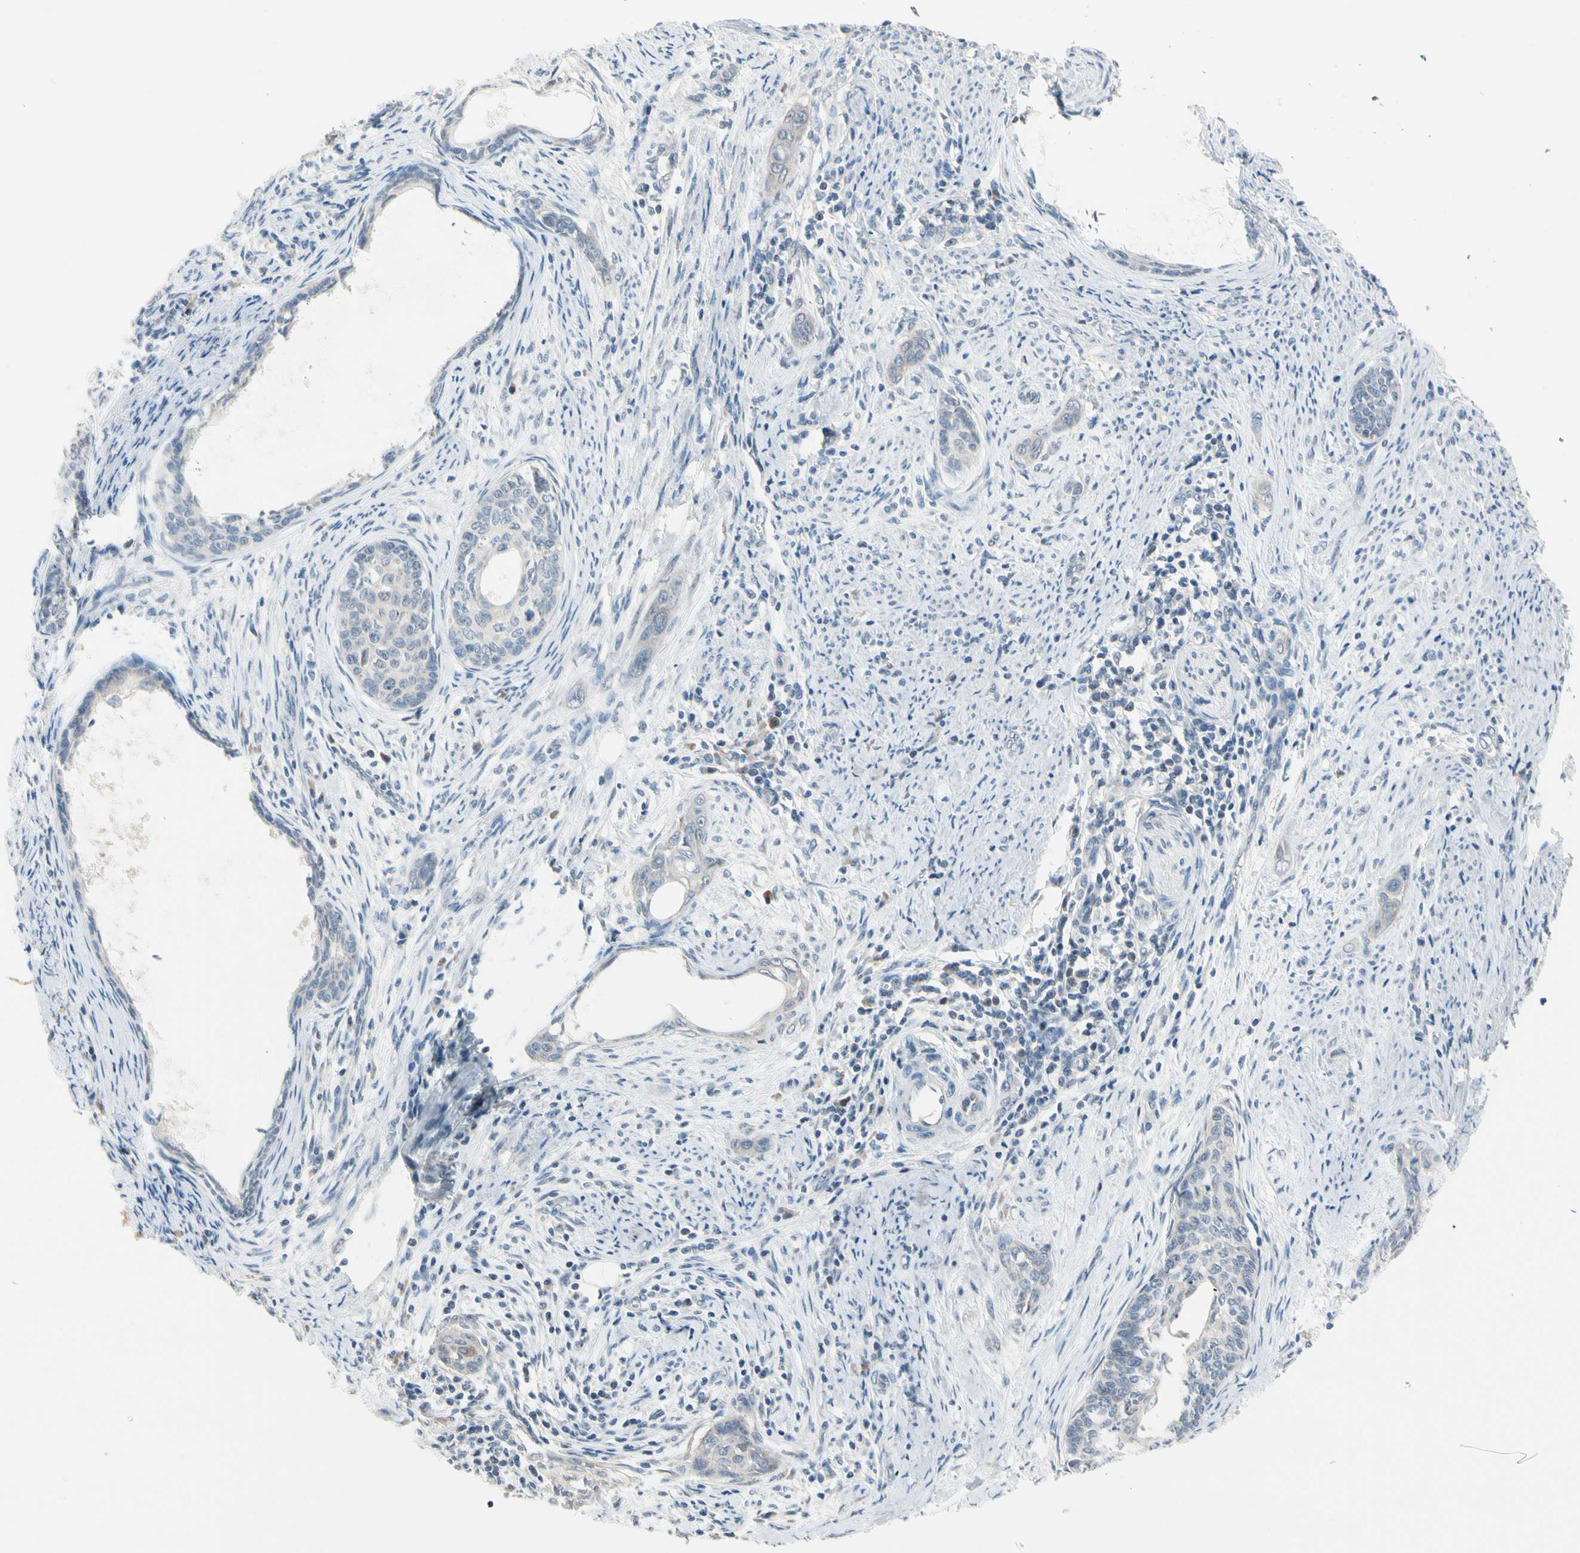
{"staining": {"intensity": "negative", "quantity": "none", "location": "none"}, "tissue": "cervical cancer", "cell_type": "Tumor cells", "image_type": "cancer", "snomed": [{"axis": "morphology", "description": "Squamous cell carcinoma, NOS"}, {"axis": "topography", "description": "Cervix"}], "caption": "An image of human squamous cell carcinoma (cervical) is negative for staining in tumor cells.", "gene": "PIP5K1B", "patient": {"sex": "female", "age": 33}}